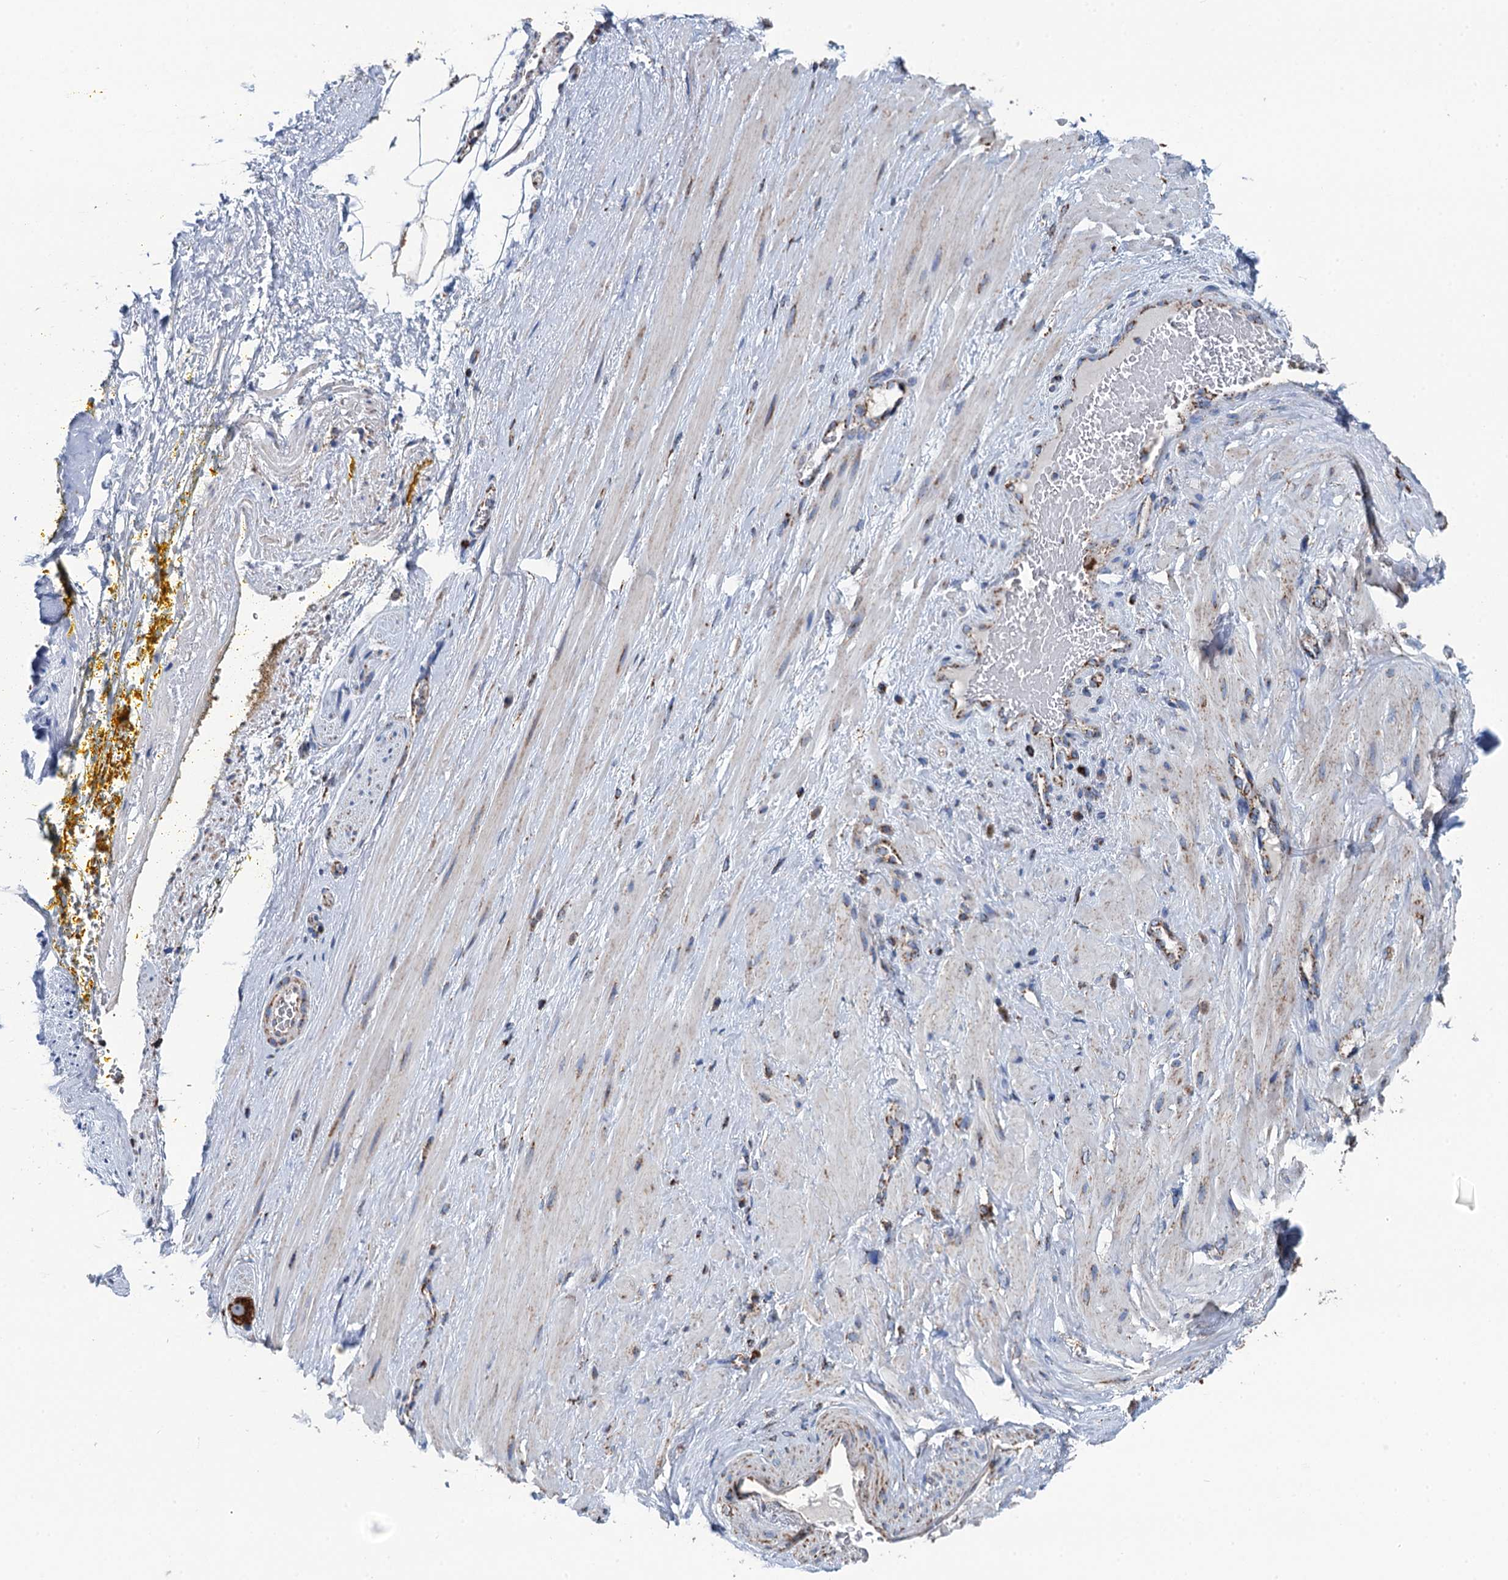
{"staining": {"intensity": "negative", "quantity": "none", "location": "none"}, "tissue": "adipose tissue", "cell_type": "Adipocytes", "image_type": "normal", "snomed": [{"axis": "morphology", "description": "Normal tissue, NOS"}, {"axis": "morphology", "description": "Adenocarcinoma, Low grade"}, {"axis": "topography", "description": "Prostate"}, {"axis": "topography", "description": "Peripheral nerve tissue"}], "caption": "The photomicrograph reveals no staining of adipocytes in normal adipose tissue.", "gene": "IVD", "patient": {"sex": "male", "age": 63}}